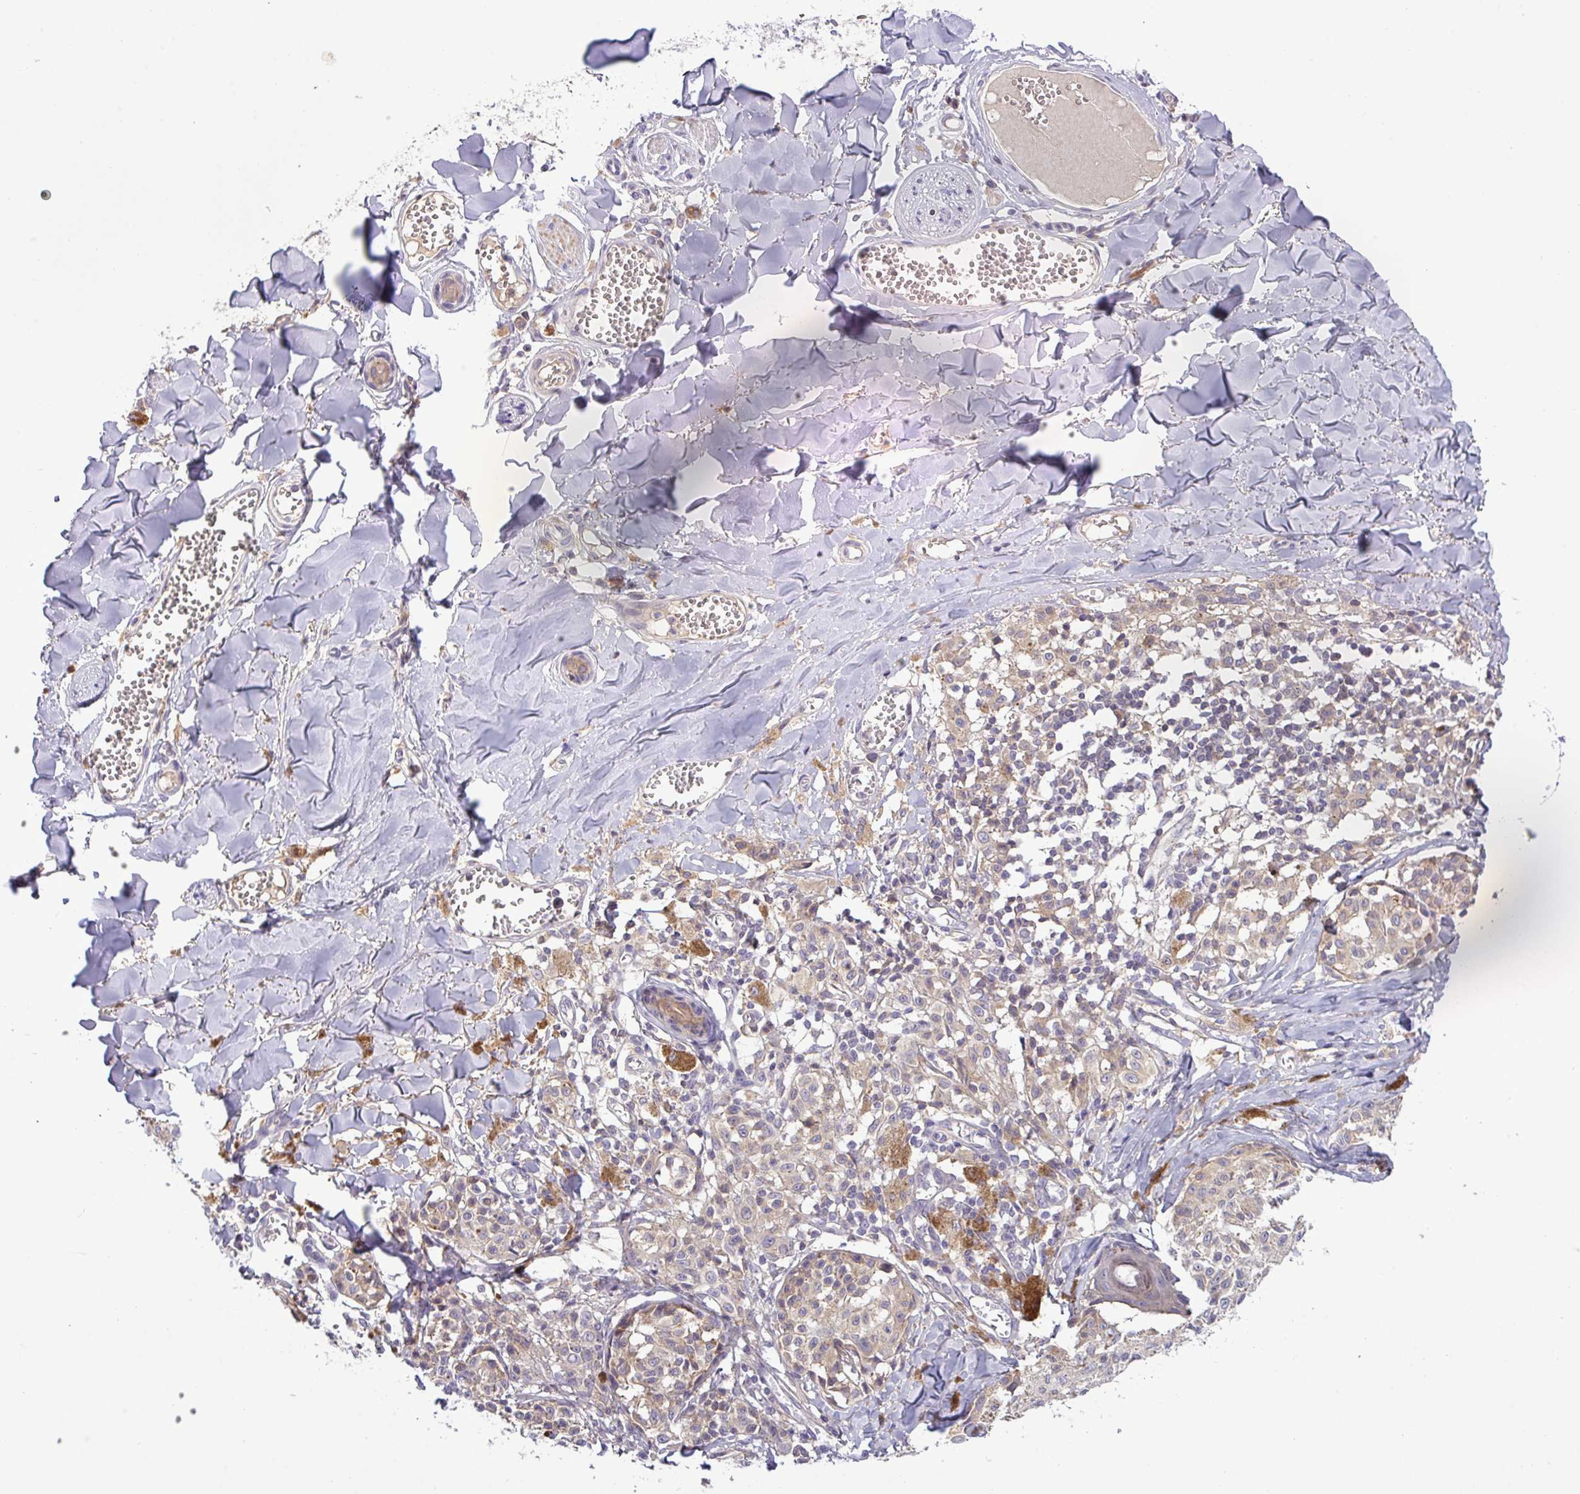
{"staining": {"intensity": "weak", "quantity": "25%-75%", "location": "cytoplasmic/membranous"}, "tissue": "melanoma", "cell_type": "Tumor cells", "image_type": "cancer", "snomed": [{"axis": "morphology", "description": "Malignant melanoma, NOS"}, {"axis": "topography", "description": "Skin"}], "caption": "About 25%-75% of tumor cells in human melanoma demonstrate weak cytoplasmic/membranous protein staining as visualized by brown immunohistochemical staining.", "gene": "TMEM62", "patient": {"sex": "female", "age": 43}}